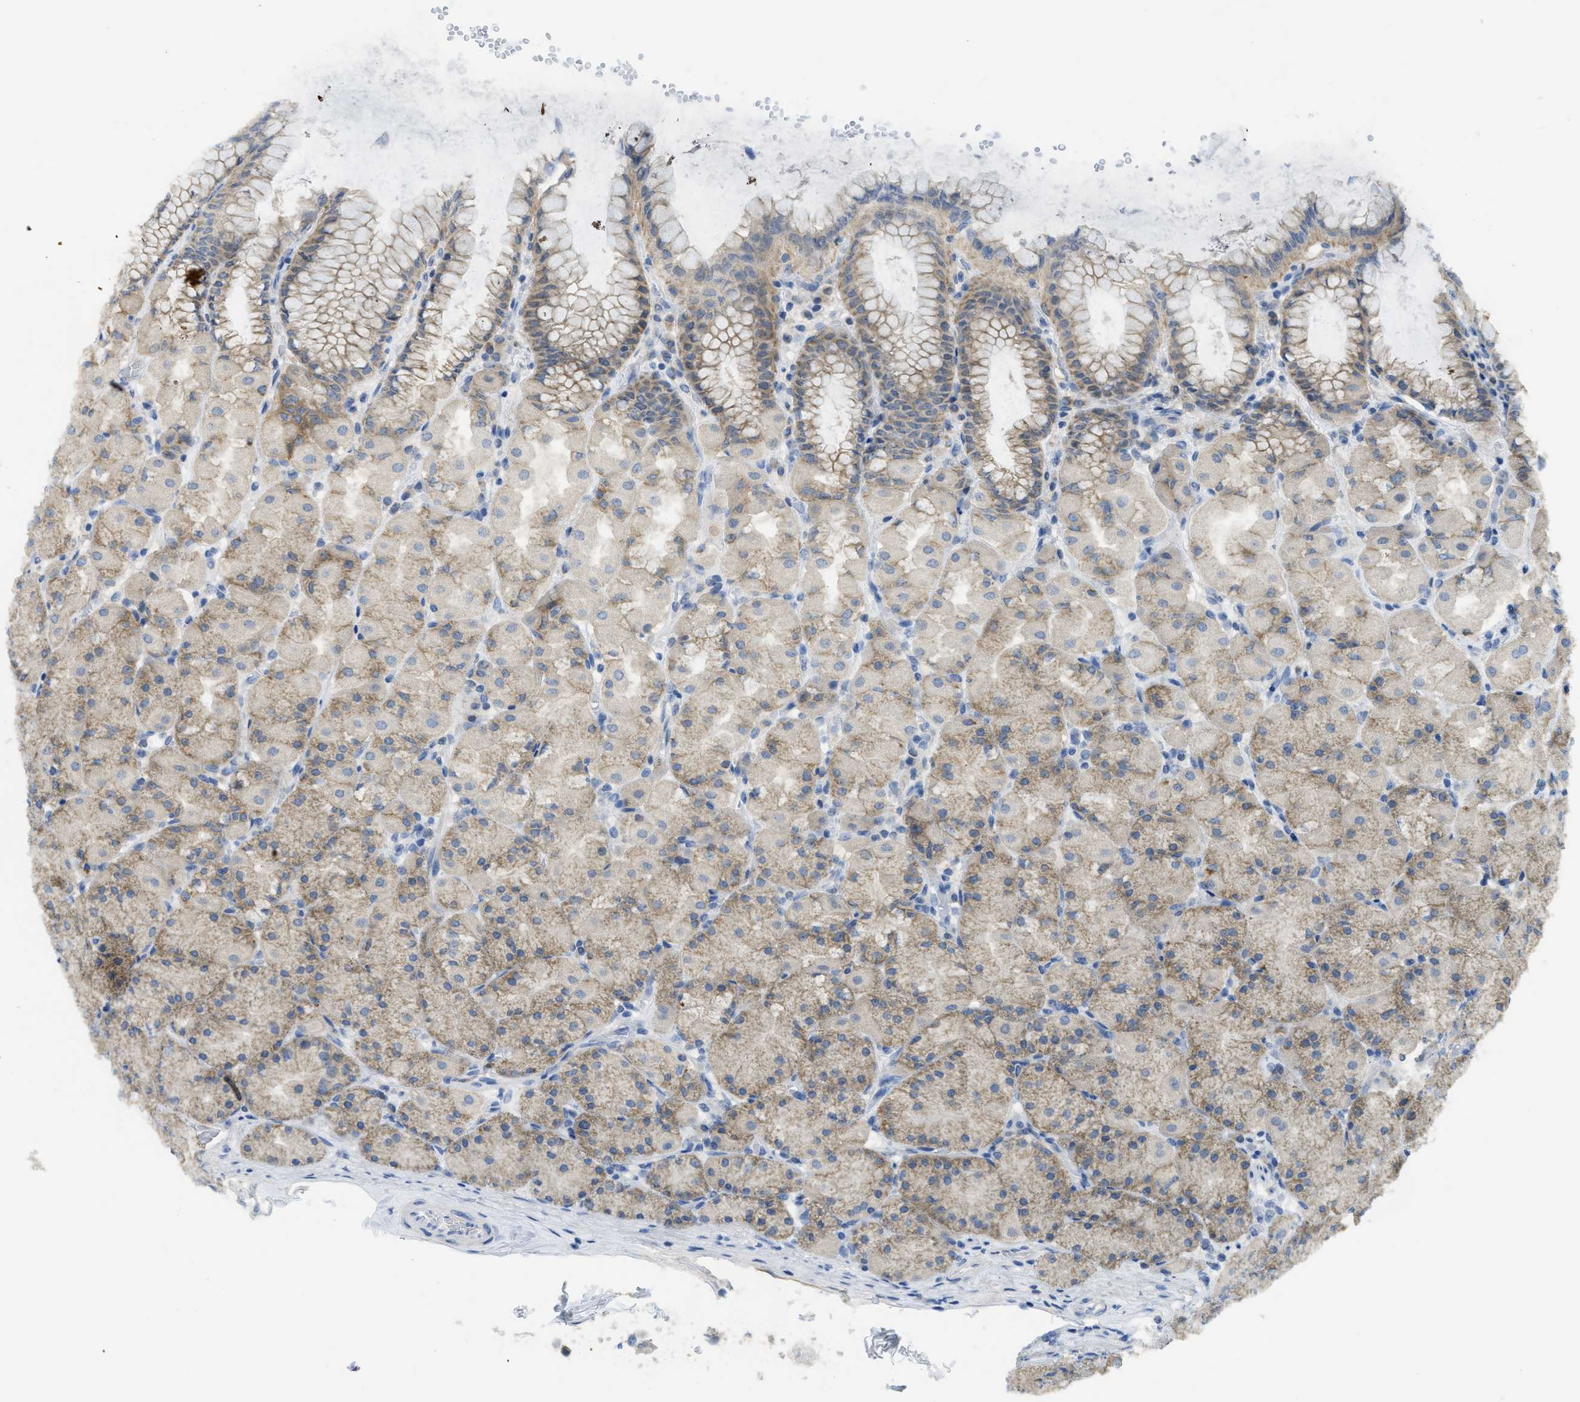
{"staining": {"intensity": "moderate", "quantity": "25%-75%", "location": "cytoplasmic/membranous"}, "tissue": "stomach", "cell_type": "Glandular cells", "image_type": "normal", "snomed": [{"axis": "morphology", "description": "Normal tissue, NOS"}, {"axis": "topography", "description": "Stomach, upper"}], "caption": "Glandular cells display medium levels of moderate cytoplasmic/membranous expression in approximately 25%-75% of cells in normal stomach. Ihc stains the protein of interest in brown and the nuclei are stained blue.", "gene": "SFXN2", "patient": {"sex": "female", "age": 56}}